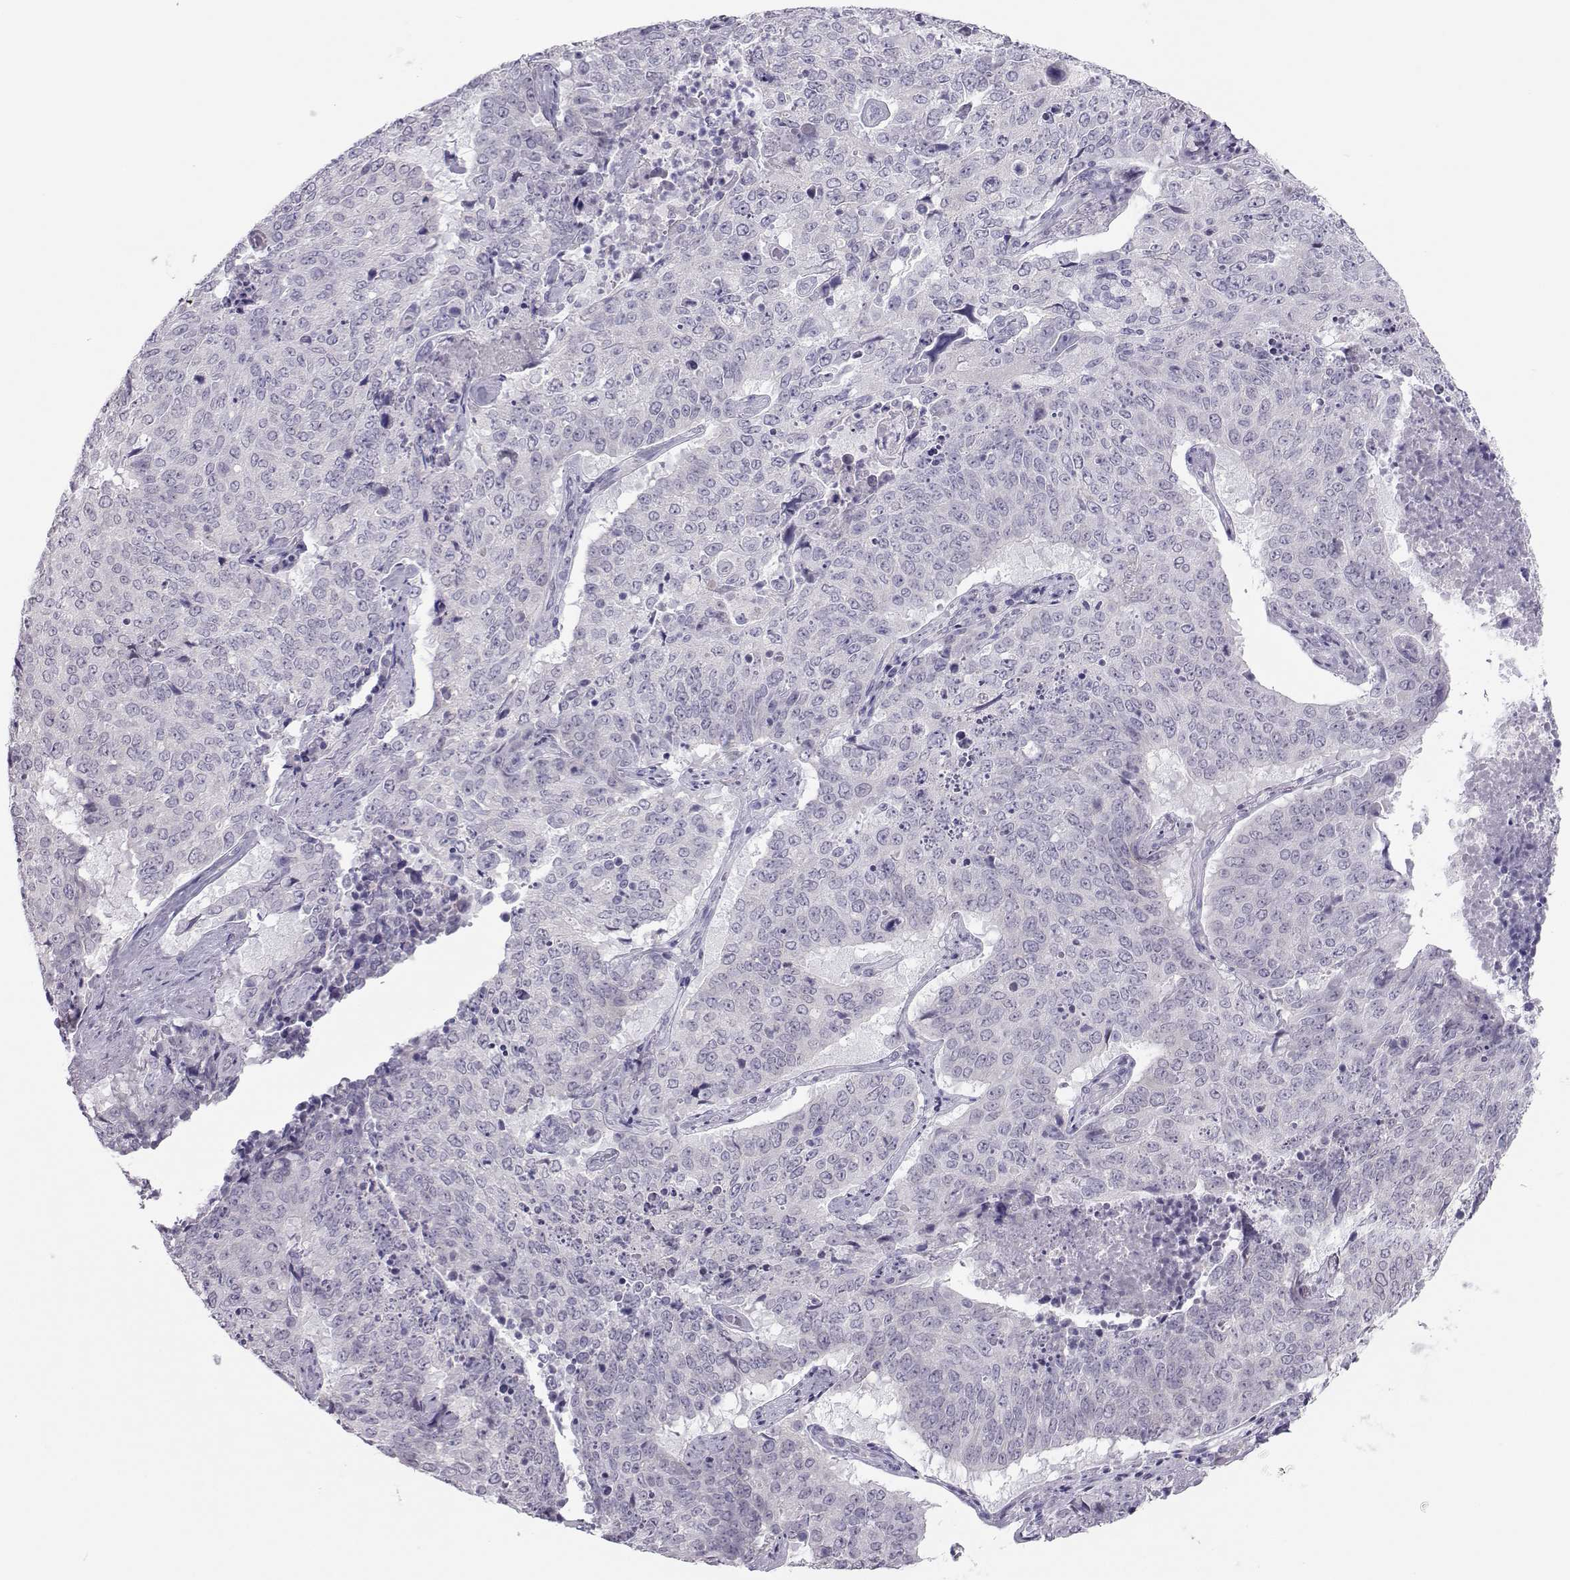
{"staining": {"intensity": "negative", "quantity": "none", "location": "none"}, "tissue": "lung cancer", "cell_type": "Tumor cells", "image_type": "cancer", "snomed": [{"axis": "morphology", "description": "Normal tissue, NOS"}, {"axis": "morphology", "description": "Squamous cell carcinoma, NOS"}, {"axis": "topography", "description": "Bronchus"}, {"axis": "topography", "description": "Lung"}], "caption": "DAB immunohistochemical staining of human squamous cell carcinoma (lung) demonstrates no significant positivity in tumor cells. (Brightfield microscopy of DAB IHC at high magnification).", "gene": "TRPM7", "patient": {"sex": "male", "age": 64}}